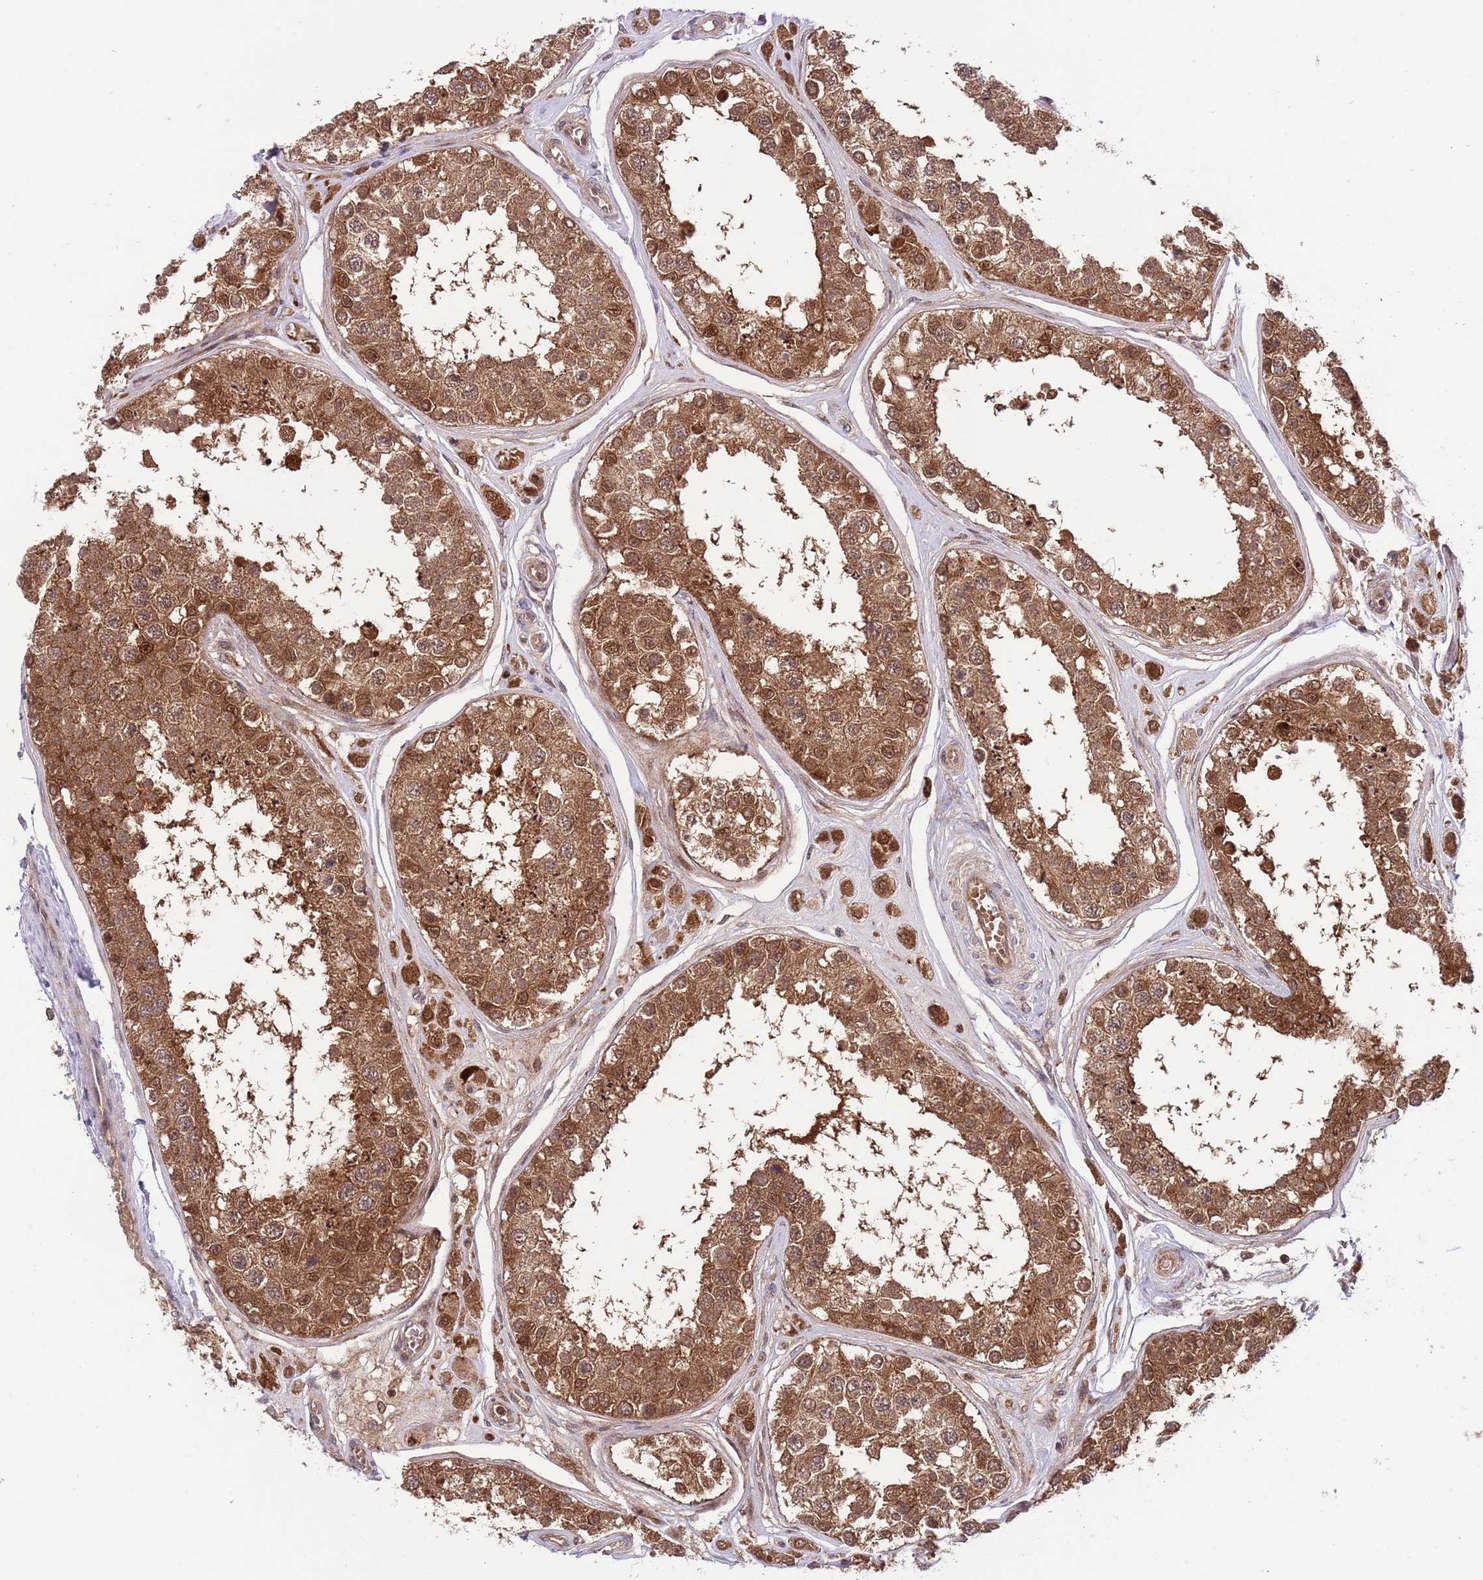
{"staining": {"intensity": "strong", "quantity": ">75%", "location": "cytoplasmic/membranous,nuclear"}, "tissue": "testis", "cell_type": "Cells in seminiferous ducts", "image_type": "normal", "snomed": [{"axis": "morphology", "description": "Normal tissue, NOS"}, {"axis": "topography", "description": "Testis"}], "caption": "The image shows immunohistochemical staining of benign testis. There is strong cytoplasmic/membranous,nuclear expression is appreciated in approximately >75% of cells in seminiferous ducts. (Stains: DAB in brown, nuclei in blue, Microscopy: brightfield microscopy at high magnification).", "gene": "HDHD2", "patient": {"sex": "male", "age": 25}}